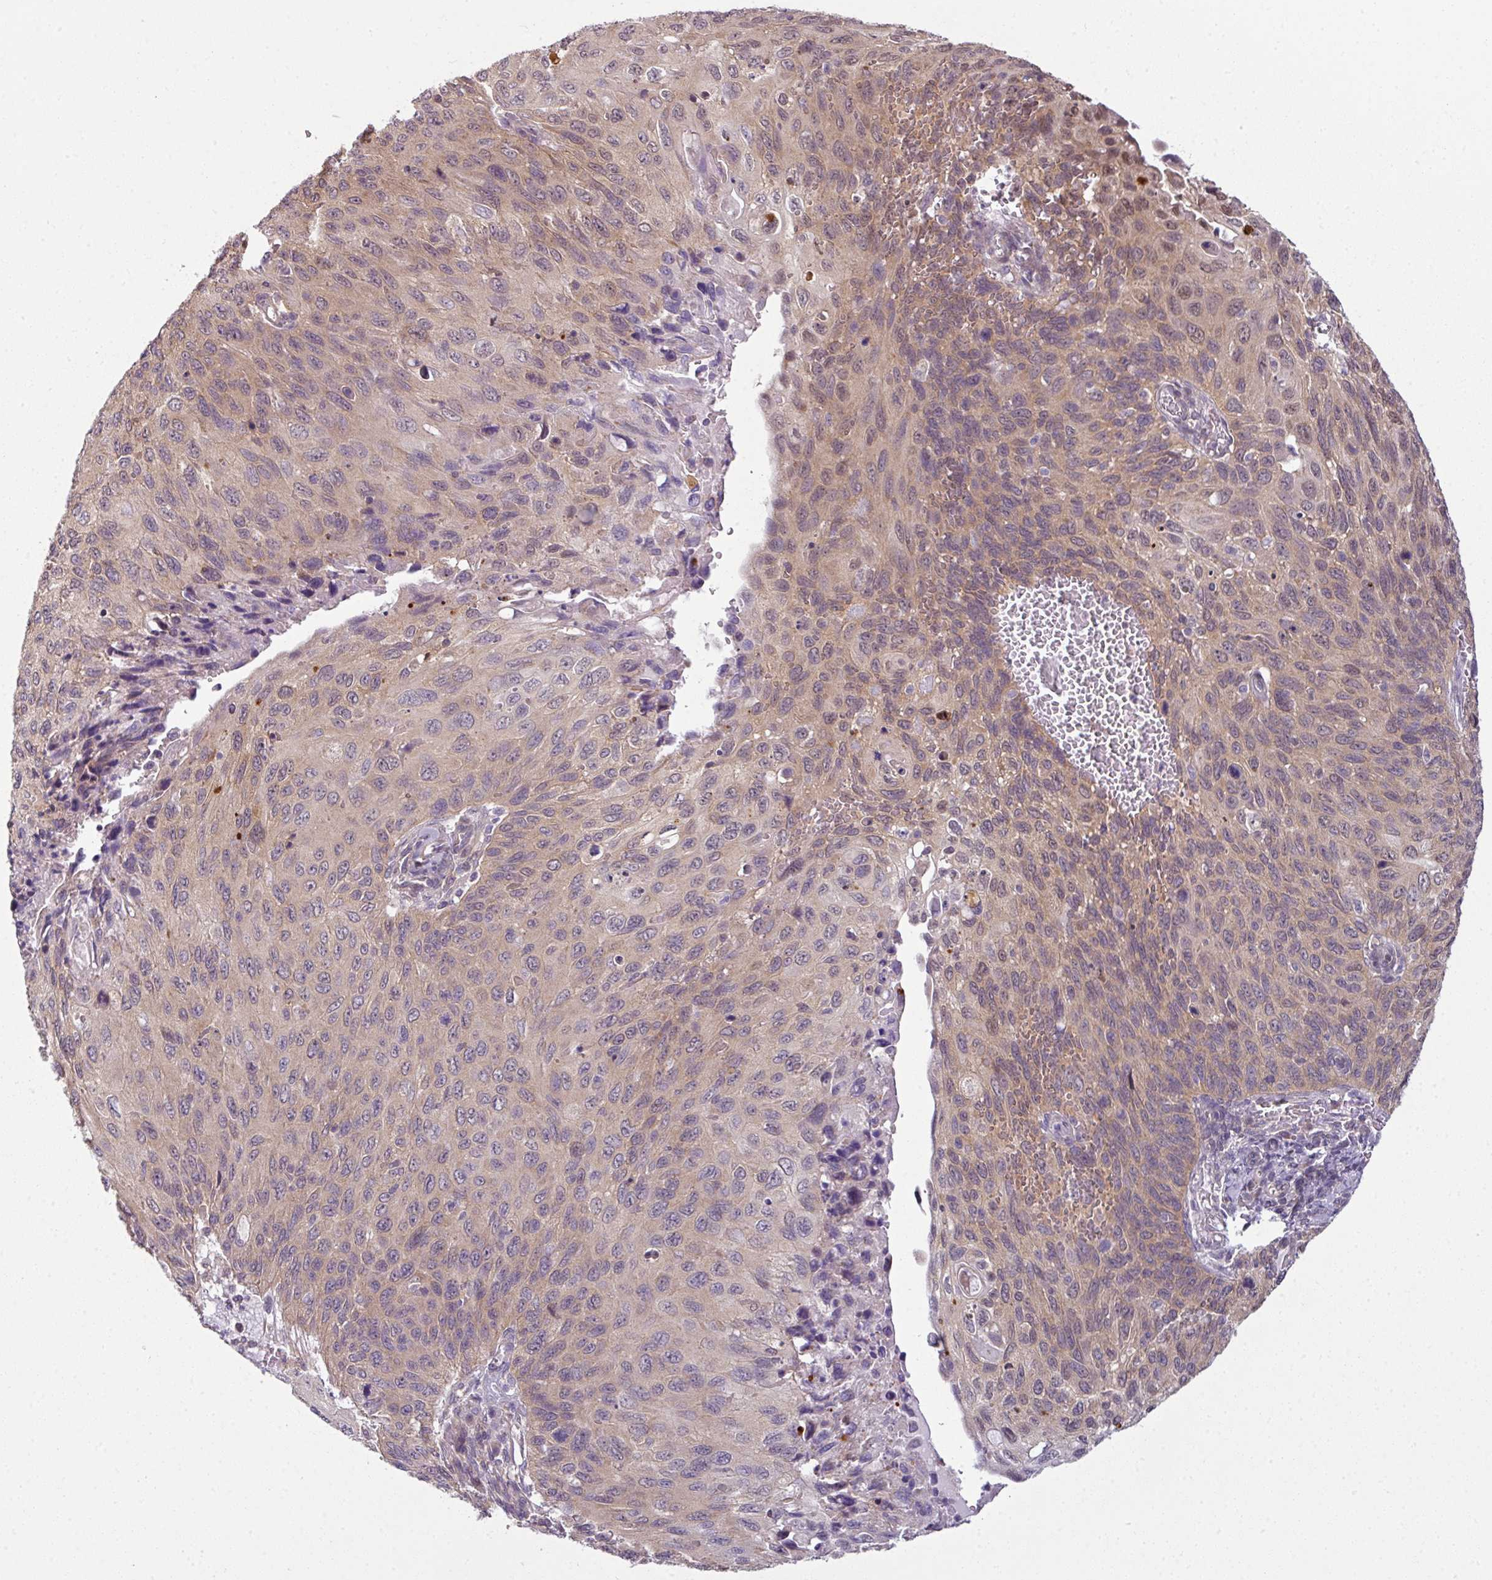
{"staining": {"intensity": "weak", "quantity": ">75%", "location": "cytoplasmic/membranous"}, "tissue": "cervical cancer", "cell_type": "Tumor cells", "image_type": "cancer", "snomed": [{"axis": "morphology", "description": "Squamous cell carcinoma, NOS"}, {"axis": "topography", "description": "Cervix"}], "caption": "Cervical cancer stained with a brown dye shows weak cytoplasmic/membranous positive expression in approximately >75% of tumor cells.", "gene": "DERPC", "patient": {"sex": "female", "age": 70}}